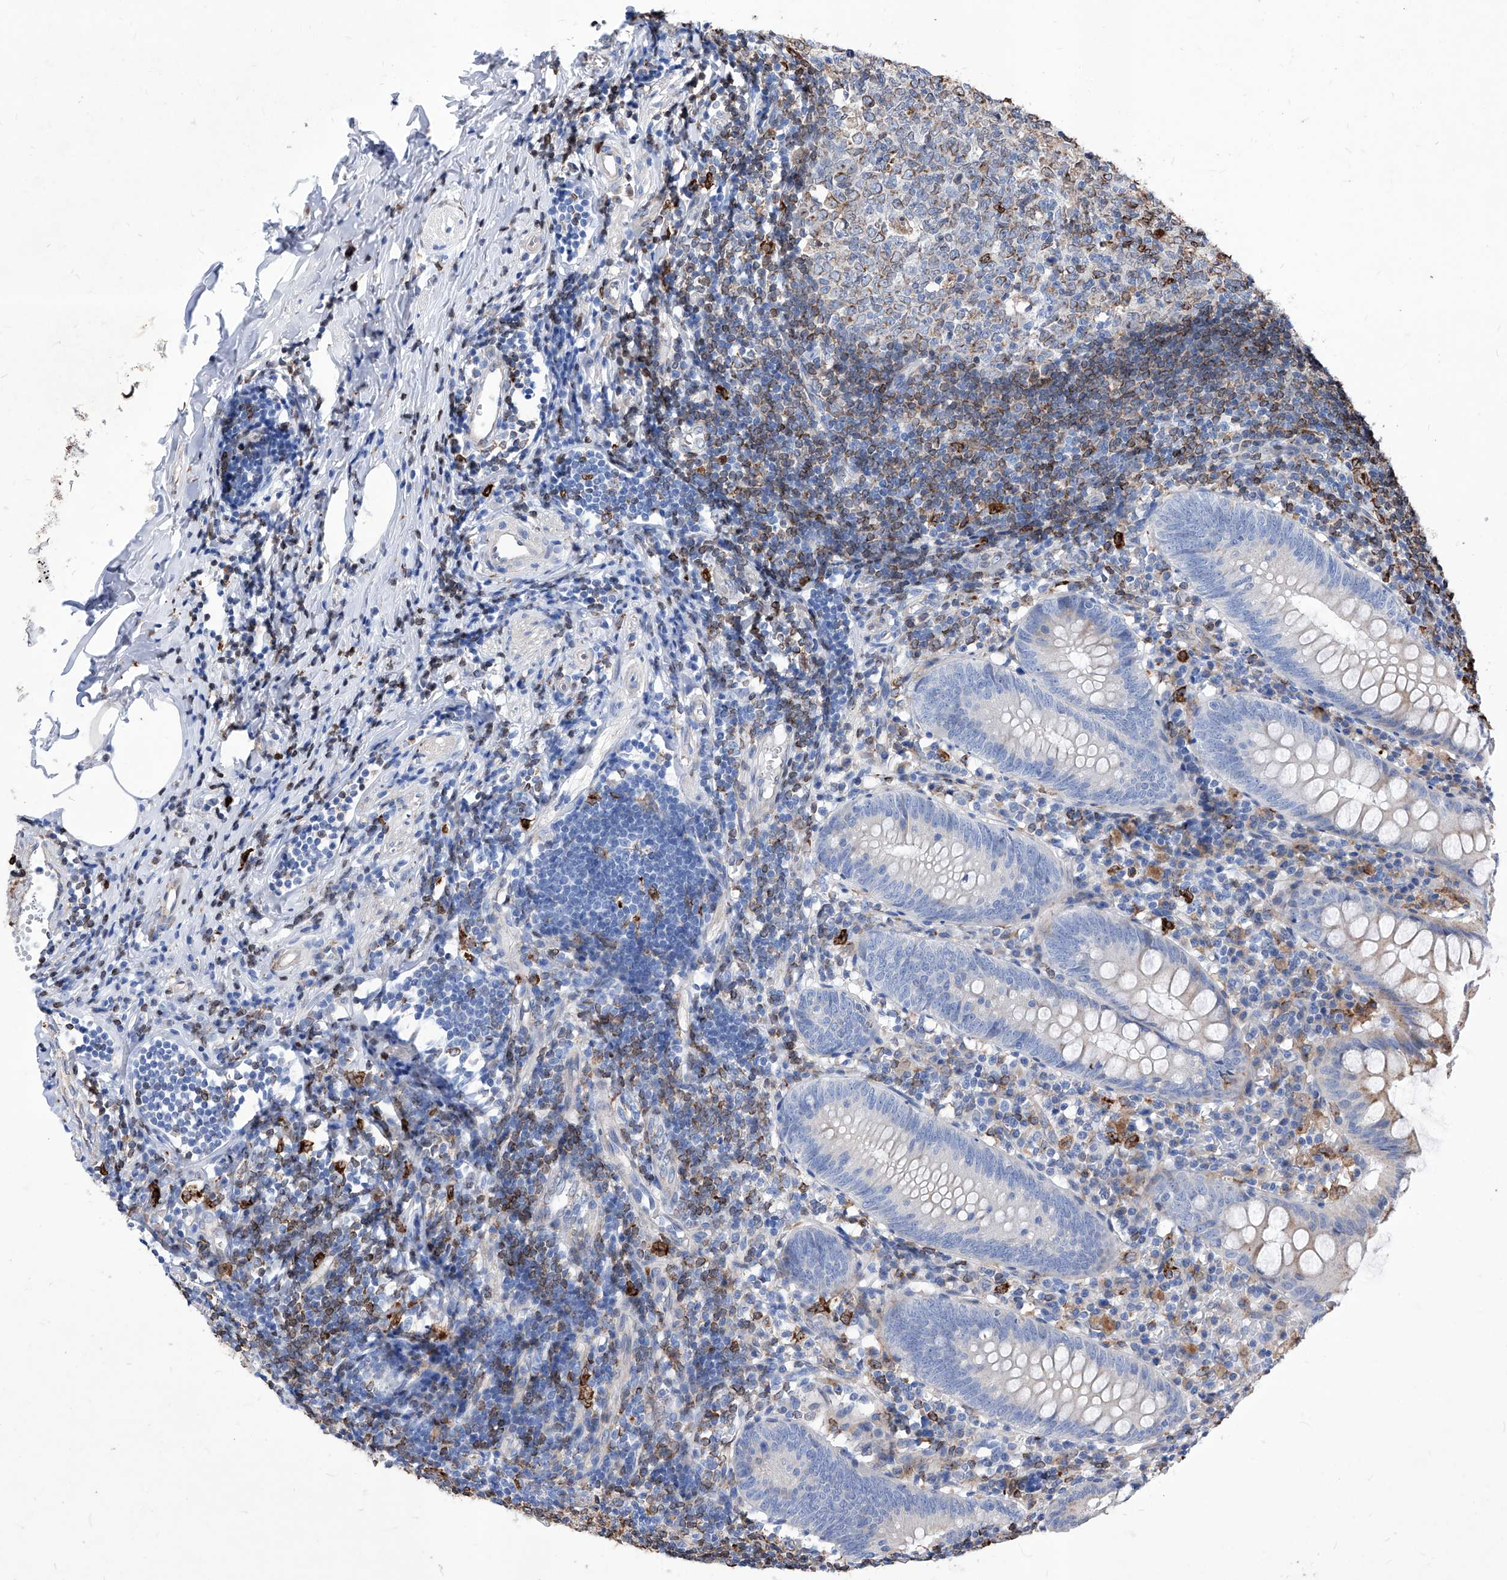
{"staining": {"intensity": "moderate", "quantity": "<25%", "location": "cytoplasmic/membranous"}, "tissue": "appendix", "cell_type": "Glandular cells", "image_type": "normal", "snomed": [{"axis": "morphology", "description": "Normal tissue, NOS"}, {"axis": "topography", "description": "Appendix"}], "caption": "Moderate cytoplasmic/membranous positivity is seen in approximately <25% of glandular cells in normal appendix.", "gene": "UBOX5", "patient": {"sex": "female", "age": 54}}